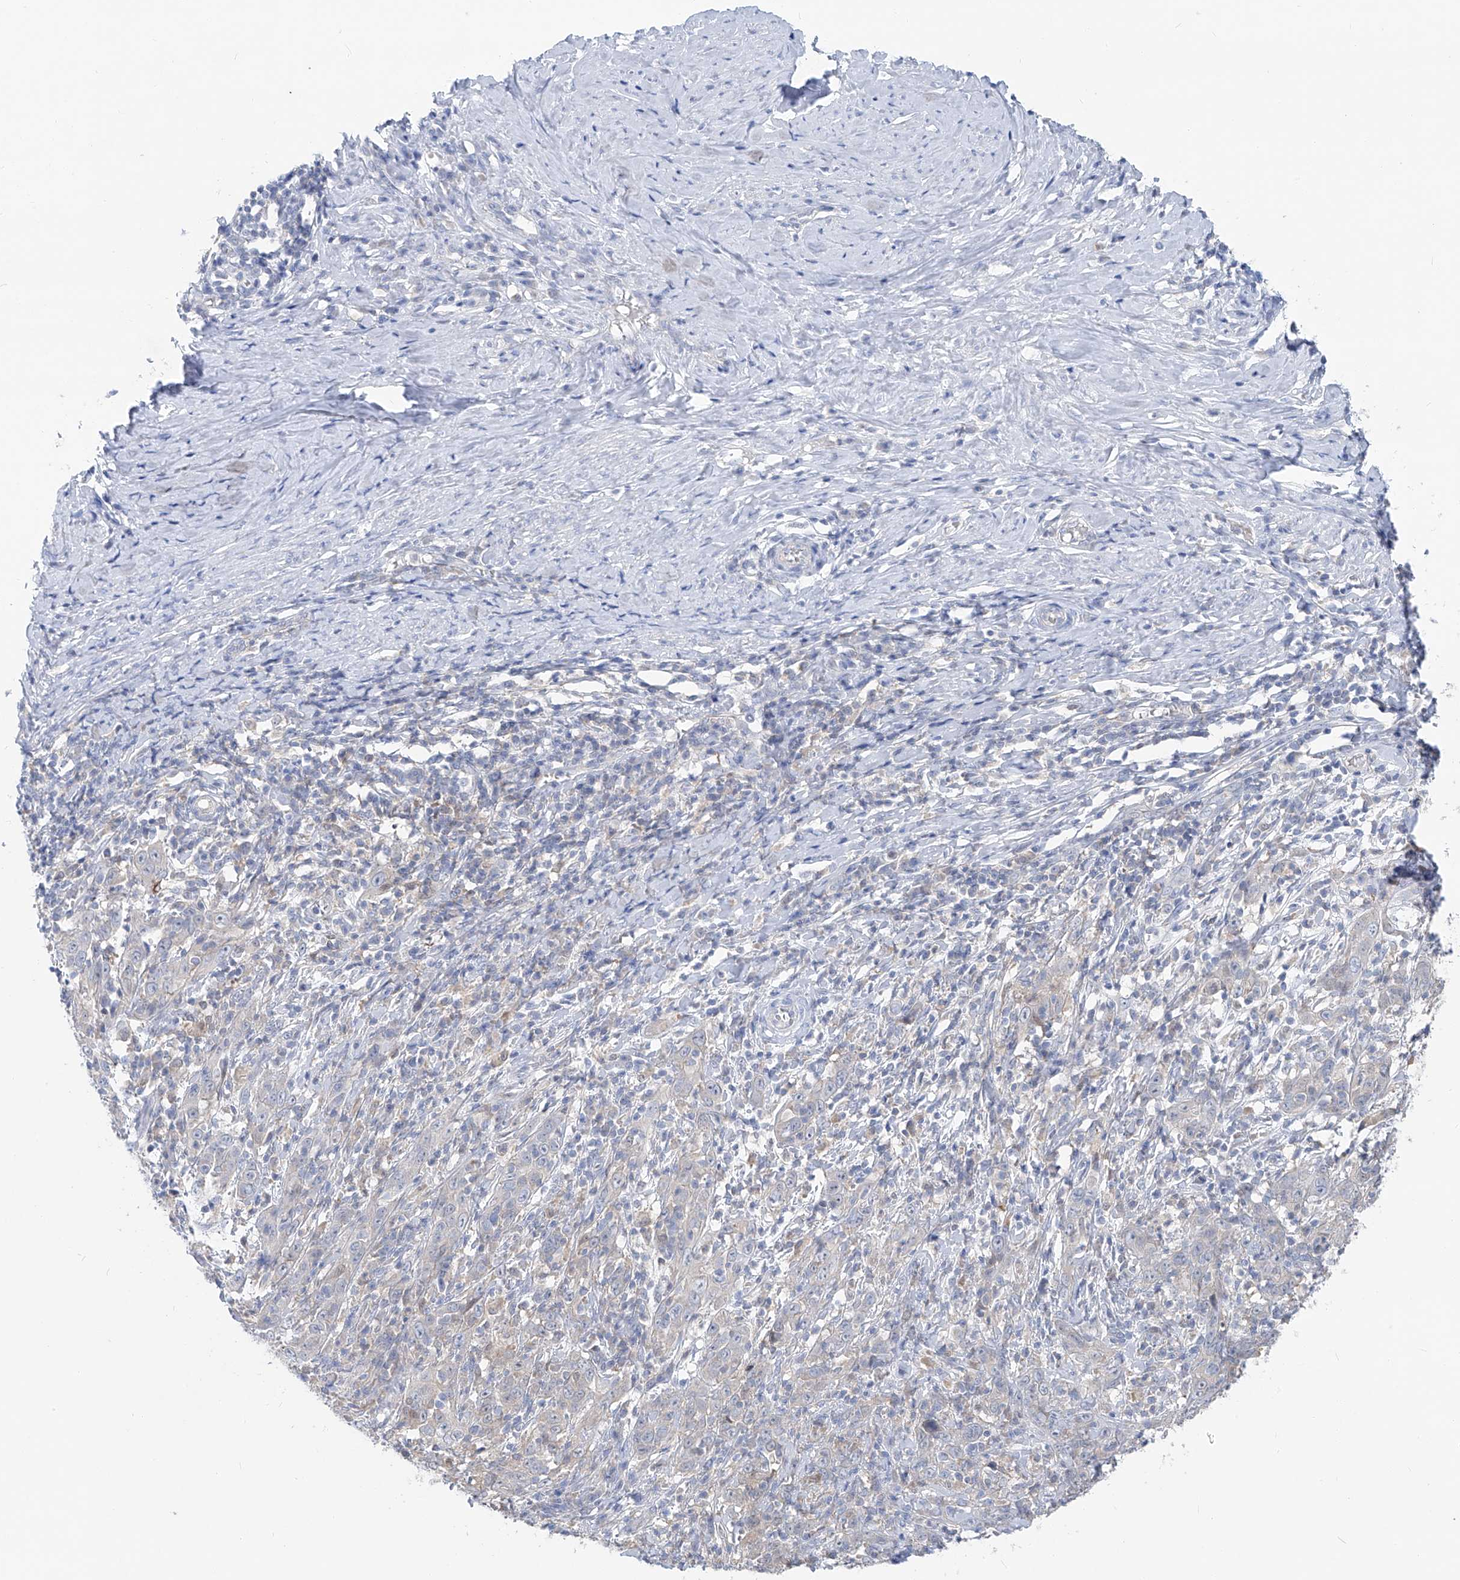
{"staining": {"intensity": "negative", "quantity": "none", "location": "none"}, "tissue": "cervical cancer", "cell_type": "Tumor cells", "image_type": "cancer", "snomed": [{"axis": "morphology", "description": "Squamous cell carcinoma, NOS"}, {"axis": "topography", "description": "Cervix"}], "caption": "The image reveals no staining of tumor cells in cervical cancer (squamous cell carcinoma).", "gene": "UFL1", "patient": {"sex": "female", "age": 46}}